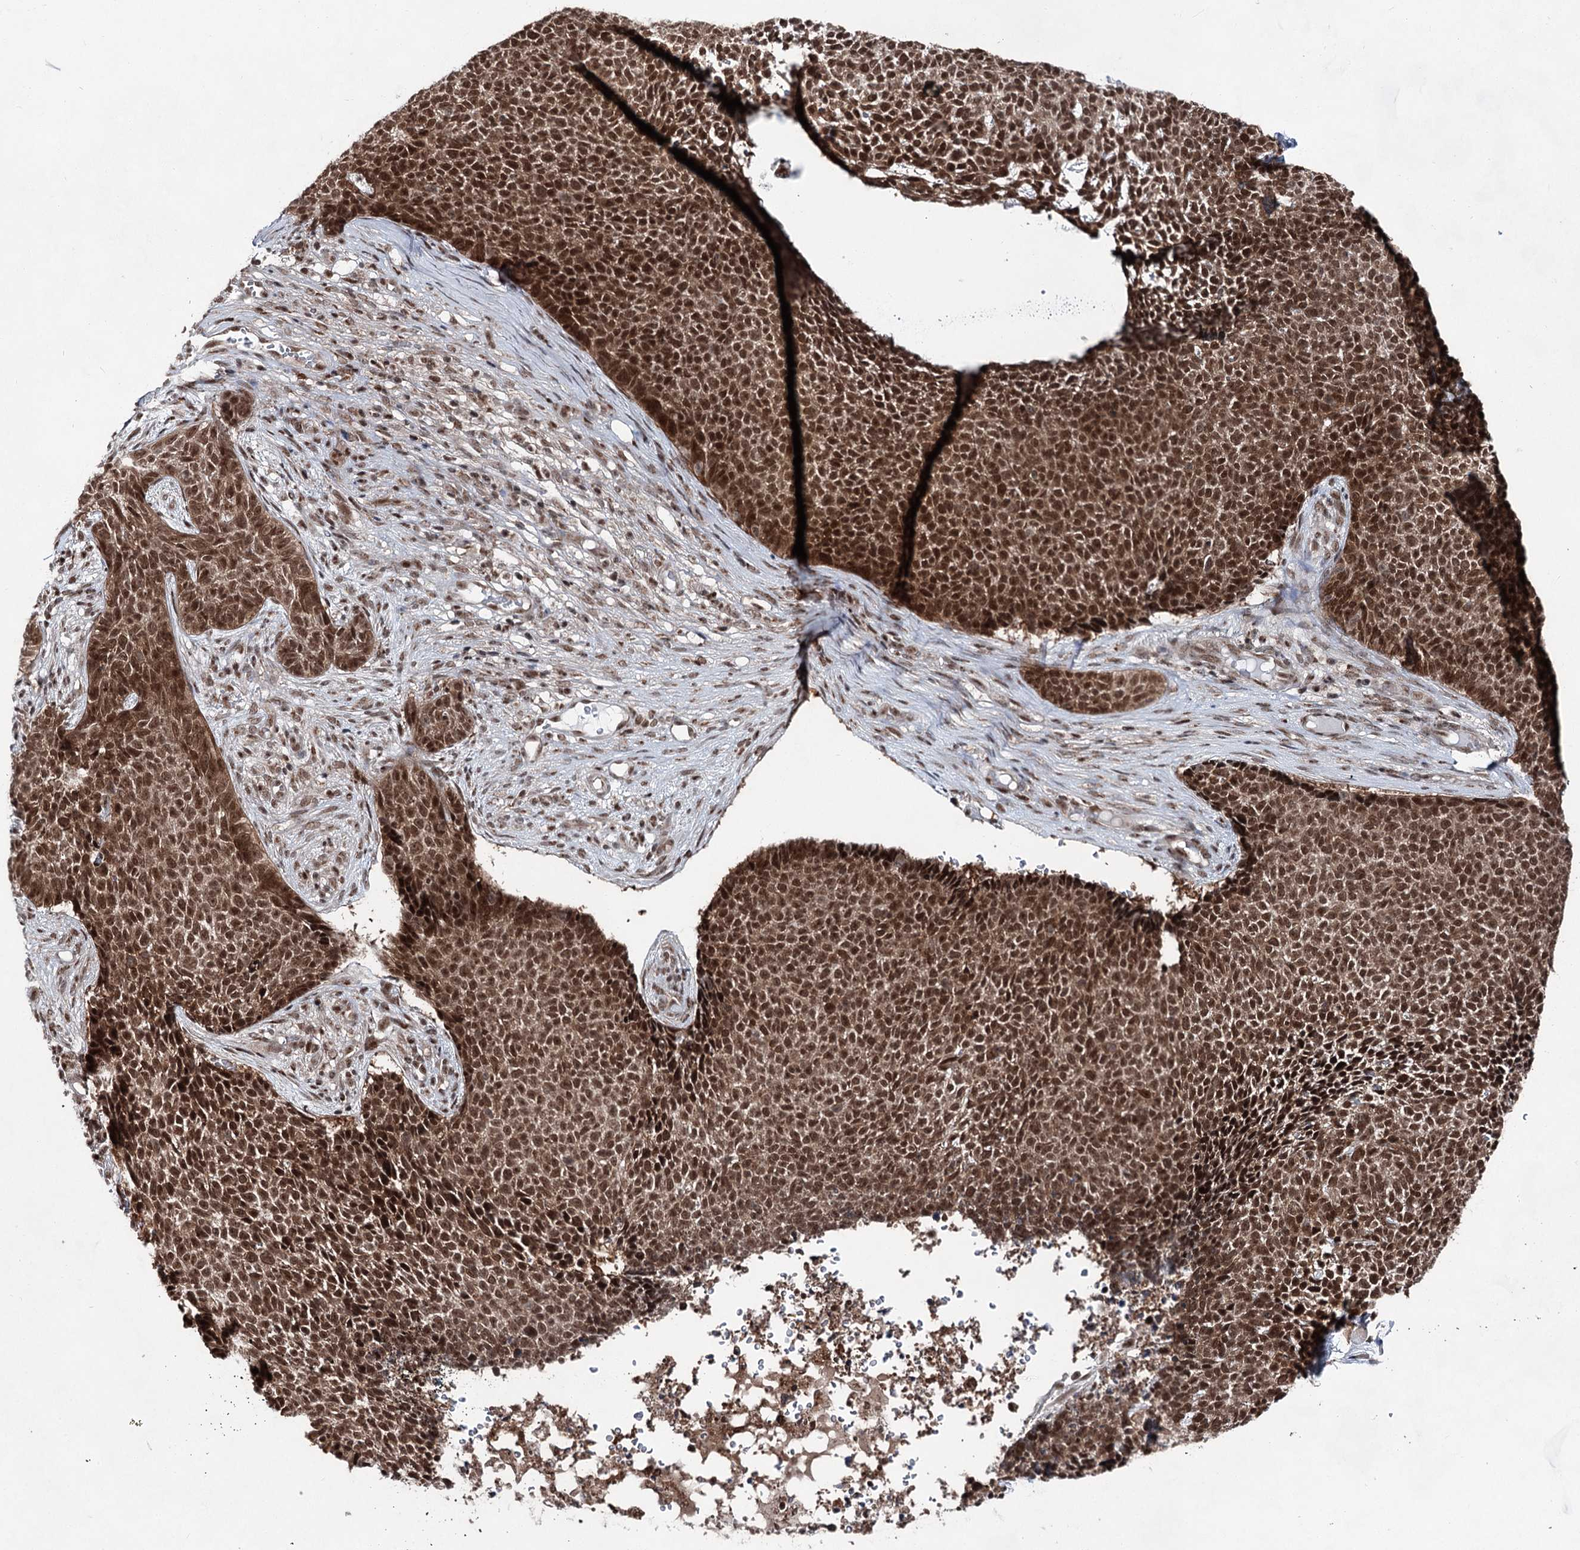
{"staining": {"intensity": "strong", "quantity": ">75%", "location": "cytoplasmic/membranous,nuclear"}, "tissue": "skin cancer", "cell_type": "Tumor cells", "image_type": "cancer", "snomed": [{"axis": "morphology", "description": "Basal cell carcinoma"}, {"axis": "topography", "description": "Skin"}], "caption": "A histopathology image showing strong cytoplasmic/membranous and nuclear staining in approximately >75% of tumor cells in skin cancer, as visualized by brown immunohistochemical staining.", "gene": "ZCCHC8", "patient": {"sex": "female", "age": 84}}